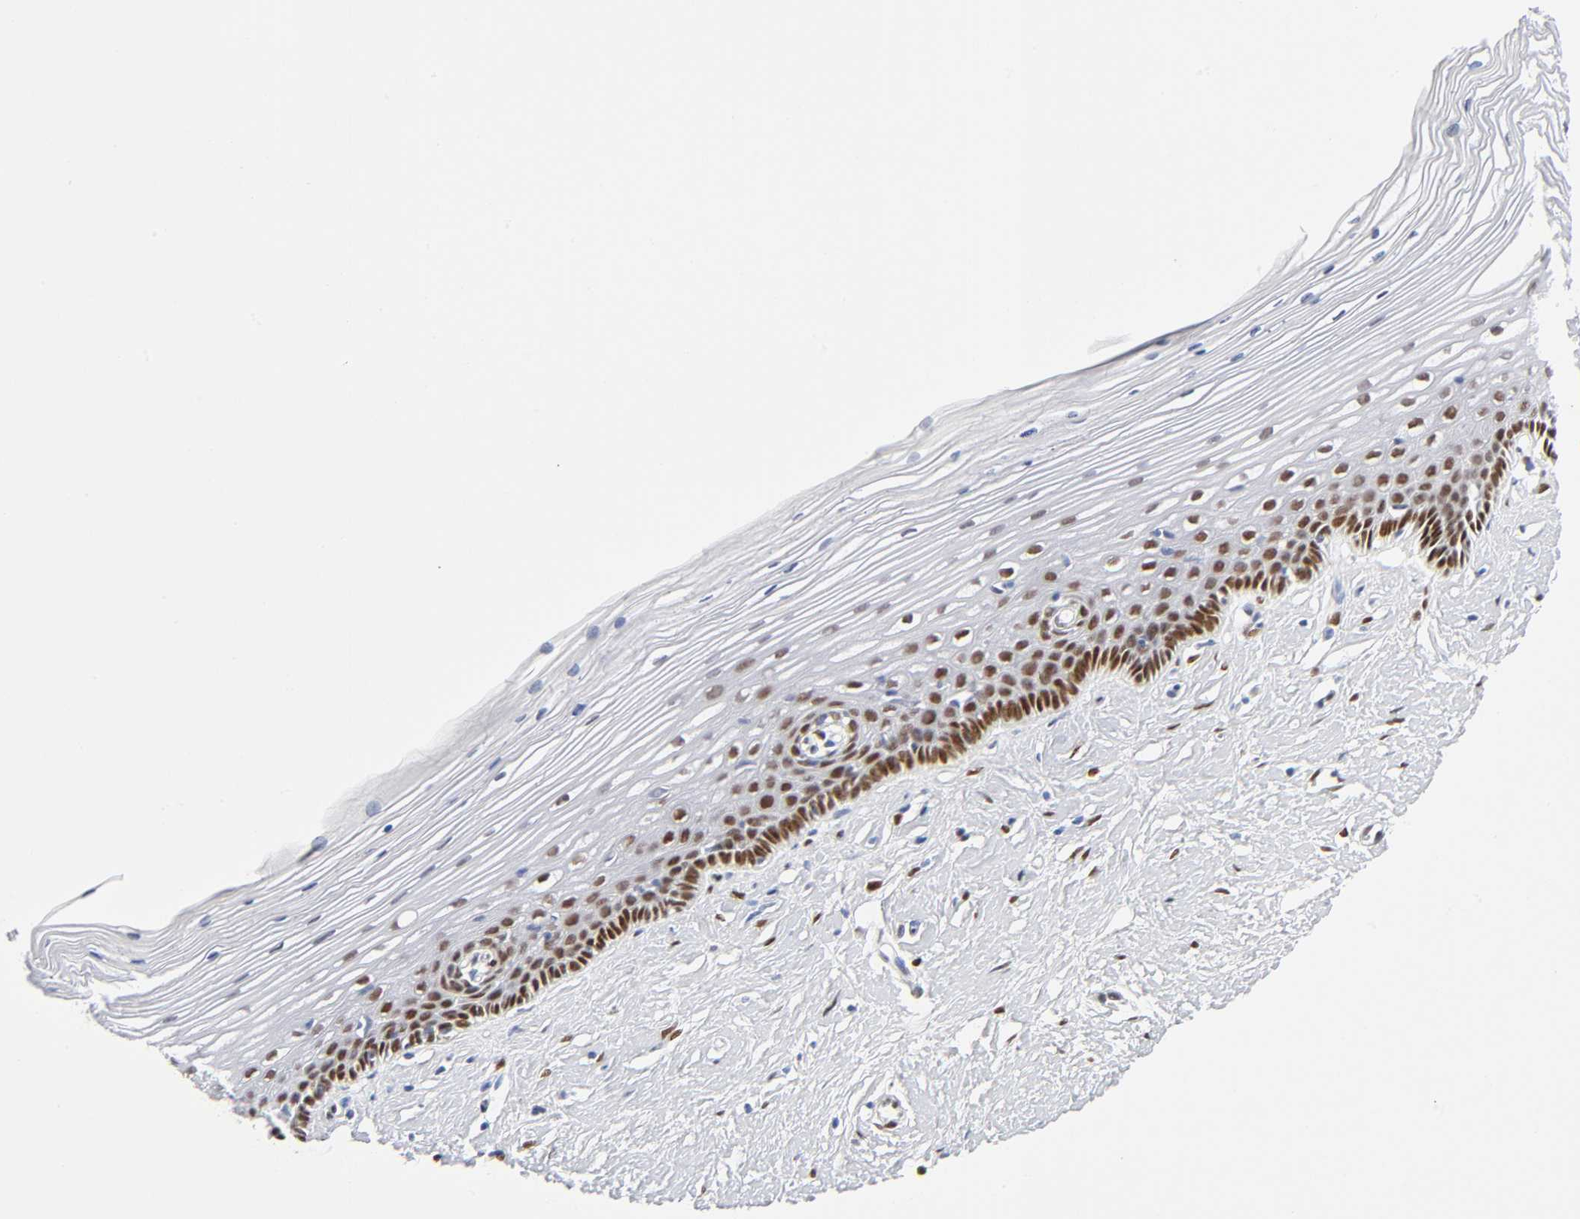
{"staining": {"intensity": "moderate", "quantity": ">75%", "location": "nuclear"}, "tissue": "cervix", "cell_type": "Glandular cells", "image_type": "normal", "snomed": [{"axis": "morphology", "description": "Normal tissue, NOS"}, {"axis": "topography", "description": "Cervix"}], "caption": "High-power microscopy captured an IHC histopathology image of unremarkable cervix, revealing moderate nuclear positivity in about >75% of glandular cells. The protein of interest is shown in brown color, while the nuclei are stained blue.", "gene": "NFIC", "patient": {"sex": "female", "age": 40}}